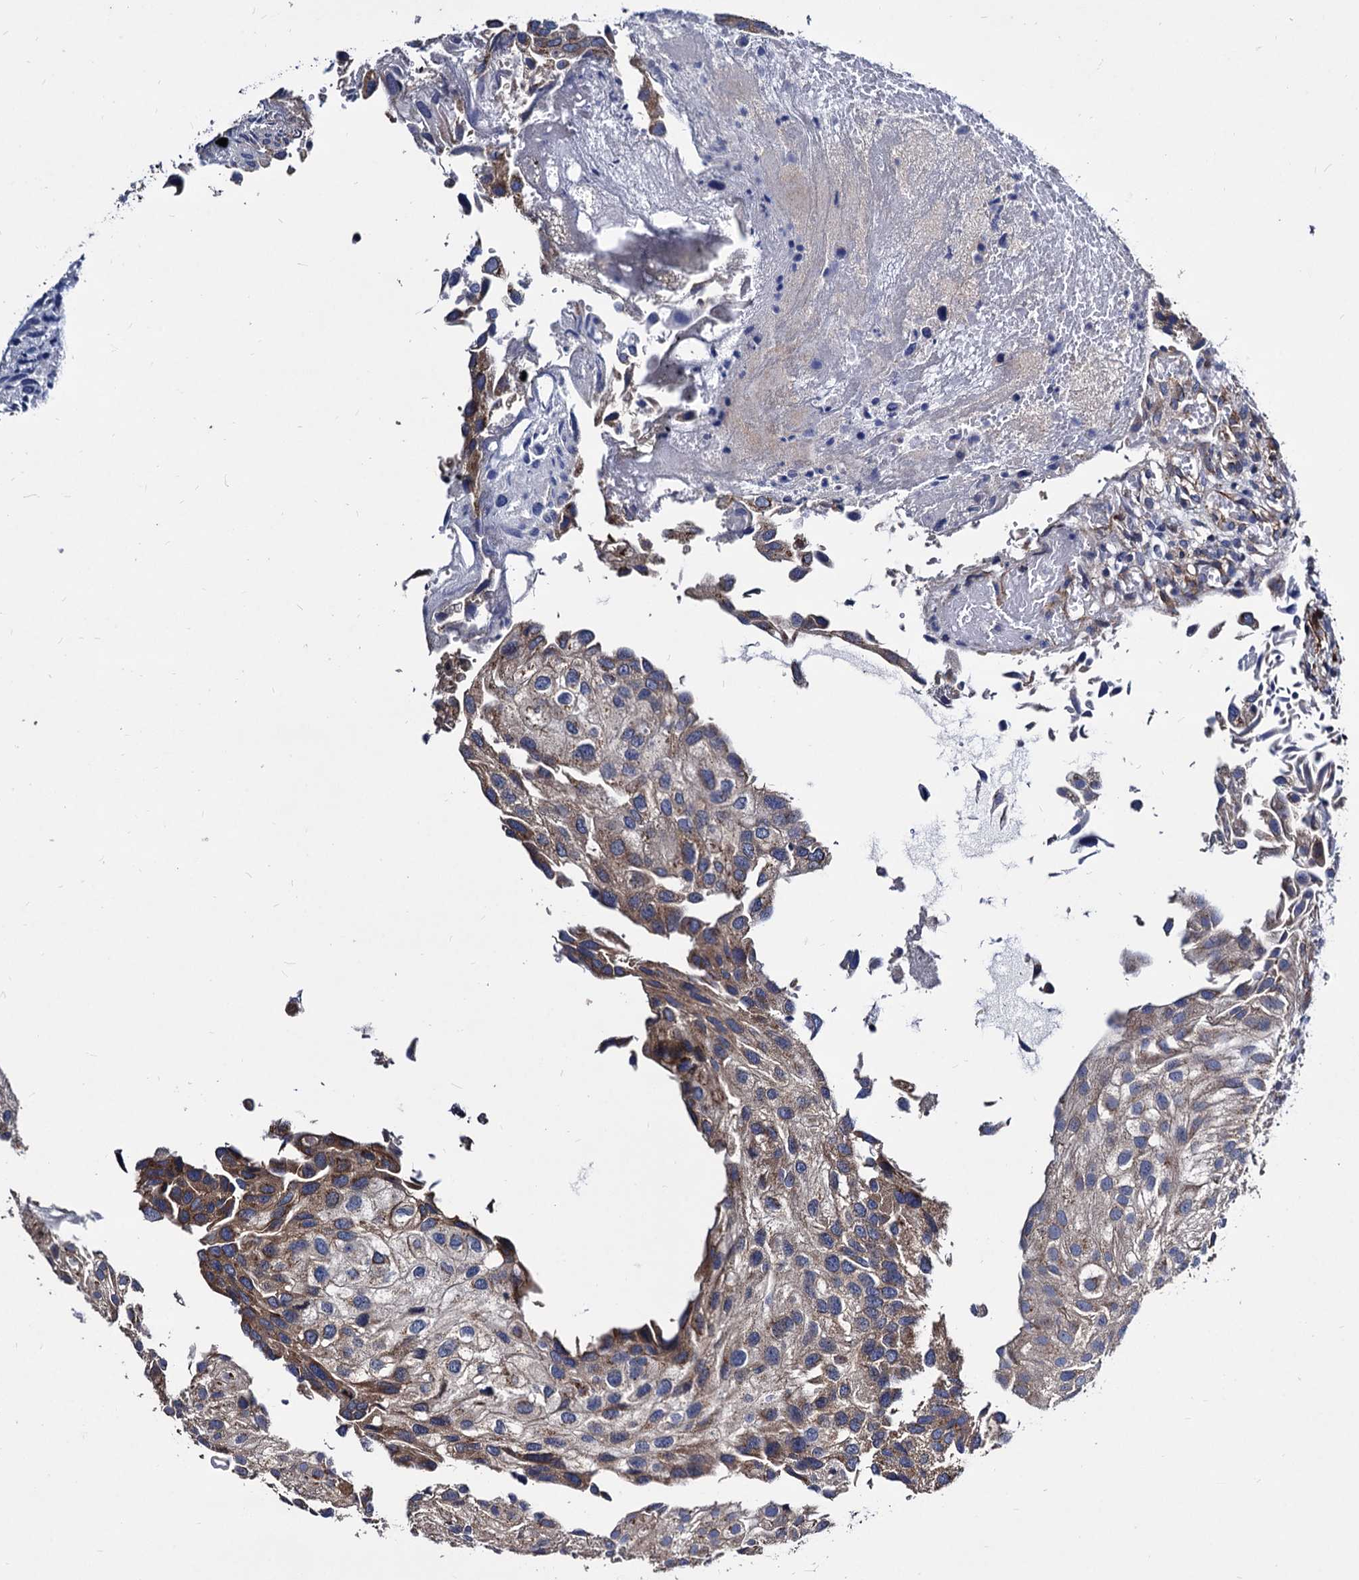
{"staining": {"intensity": "moderate", "quantity": "<25%", "location": "cytoplasmic/membranous"}, "tissue": "urothelial cancer", "cell_type": "Tumor cells", "image_type": "cancer", "snomed": [{"axis": "morphology", "description": "Urothelial carcinoma, Low grade"}, {"axis": "topography", "description": "Urinary bladder"}], "caption": "Tumor cells demonstrate moderate cytoplasmic/membranous staining in approximately <25% of cells in urothelial carcinoma (low-grade). (IHC, brightfield microscopy, high magnification).", "gene": "WDR11", "patient": {"sex": "female", "age": 89}}